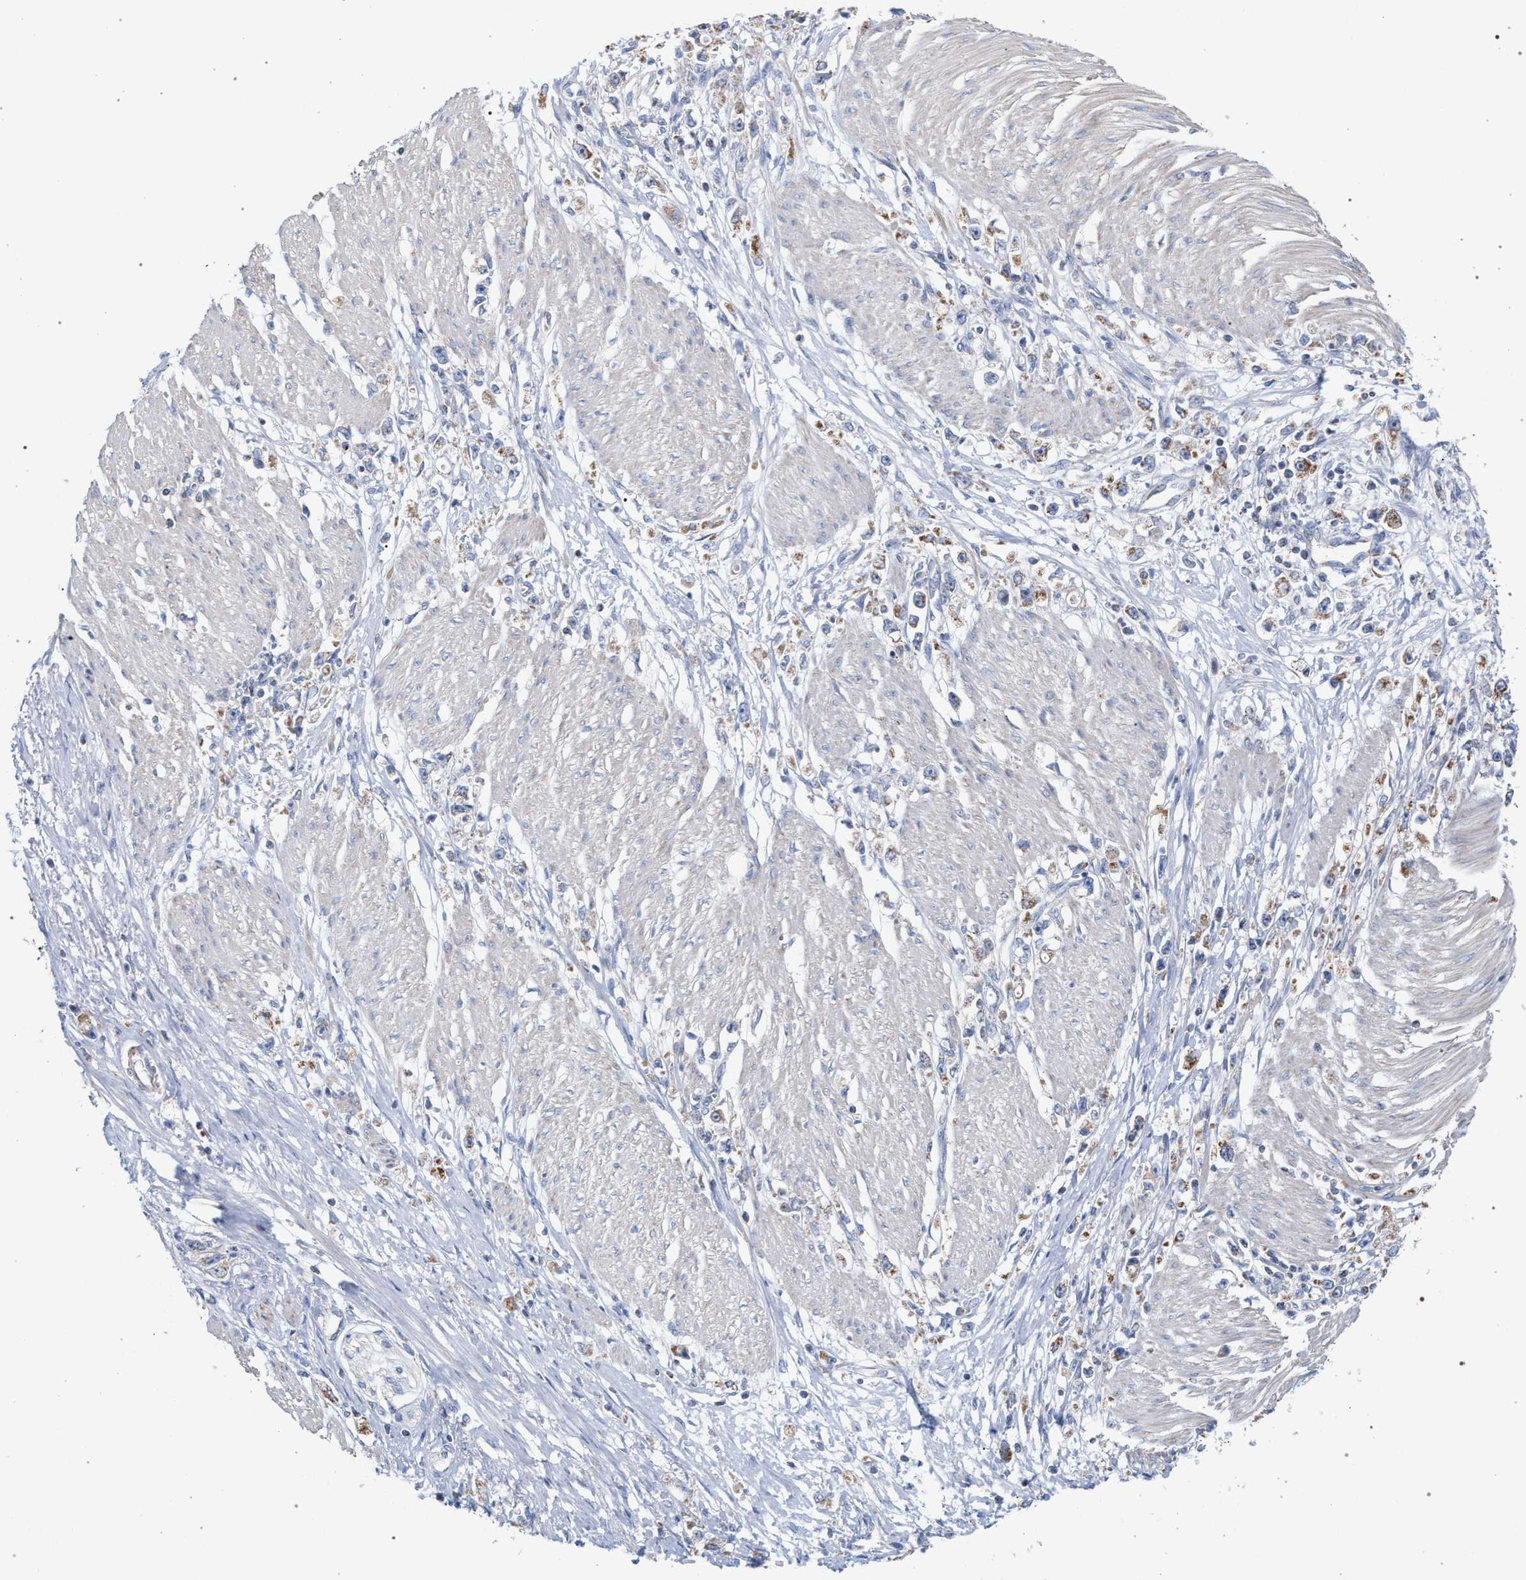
{"staining": {"intensity": "moderate", "quantity": ">75%", "location": "cytoplasmic/membranous"}, "tissue": "stomach cancer", "cell_type": "Tumor cells", "image_type": "cancer", "snomed": [{"axis": "morphology", "description": "Adenocarcinoma, NOS"}, {"axis": "topography", "description": "Stomach"}], "caption": "Immunohistochemical staining of human adenocarcinoma (stomach) demonstrates medium levels of moderate cytoplasmic/membranous positivity in approximately >75% of tumor cells. Nuclei are stained in blue.", "gene": "ECI2", "patient": {"sex": "female", "age": 59}}